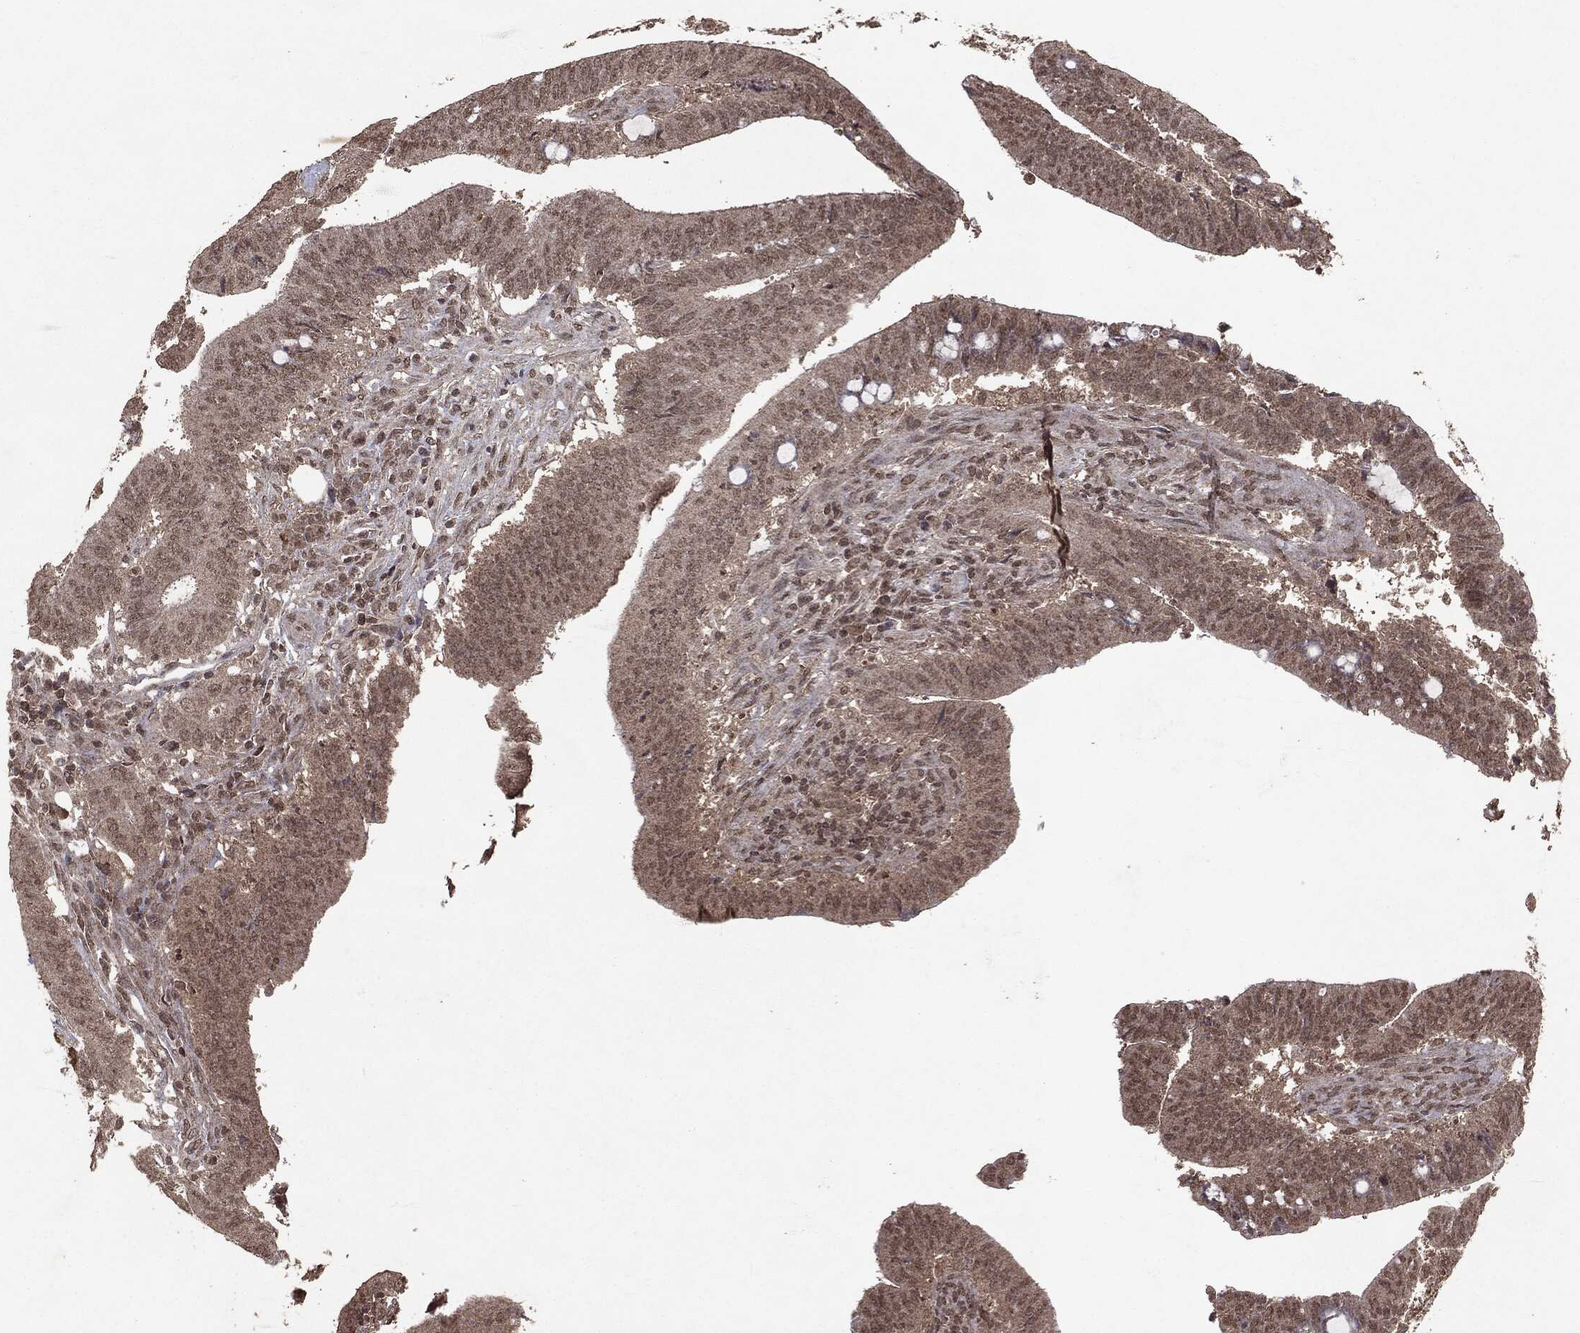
{"staining": {"intensity": "weak", "quantity": ">75%", "location": "cytoplasmic/membranous"}, "tissue": "colorectal cancer", "cell_type": "Tumor cells", "image_type": "cancer", "snomed": [{"axis": "morphology", "description": "Adenocarcinoma, NOS"}, {"axis": "topography", "description": "Colon"}], "caption": "Protein expression analysis of colorectal adenocarcinoma exhibits weak cytoplasmic/membranous positivity in approximately >75% of tumor cells.", "gene": "PEBP1", "patient": {"sex": "female", "age": 43}}